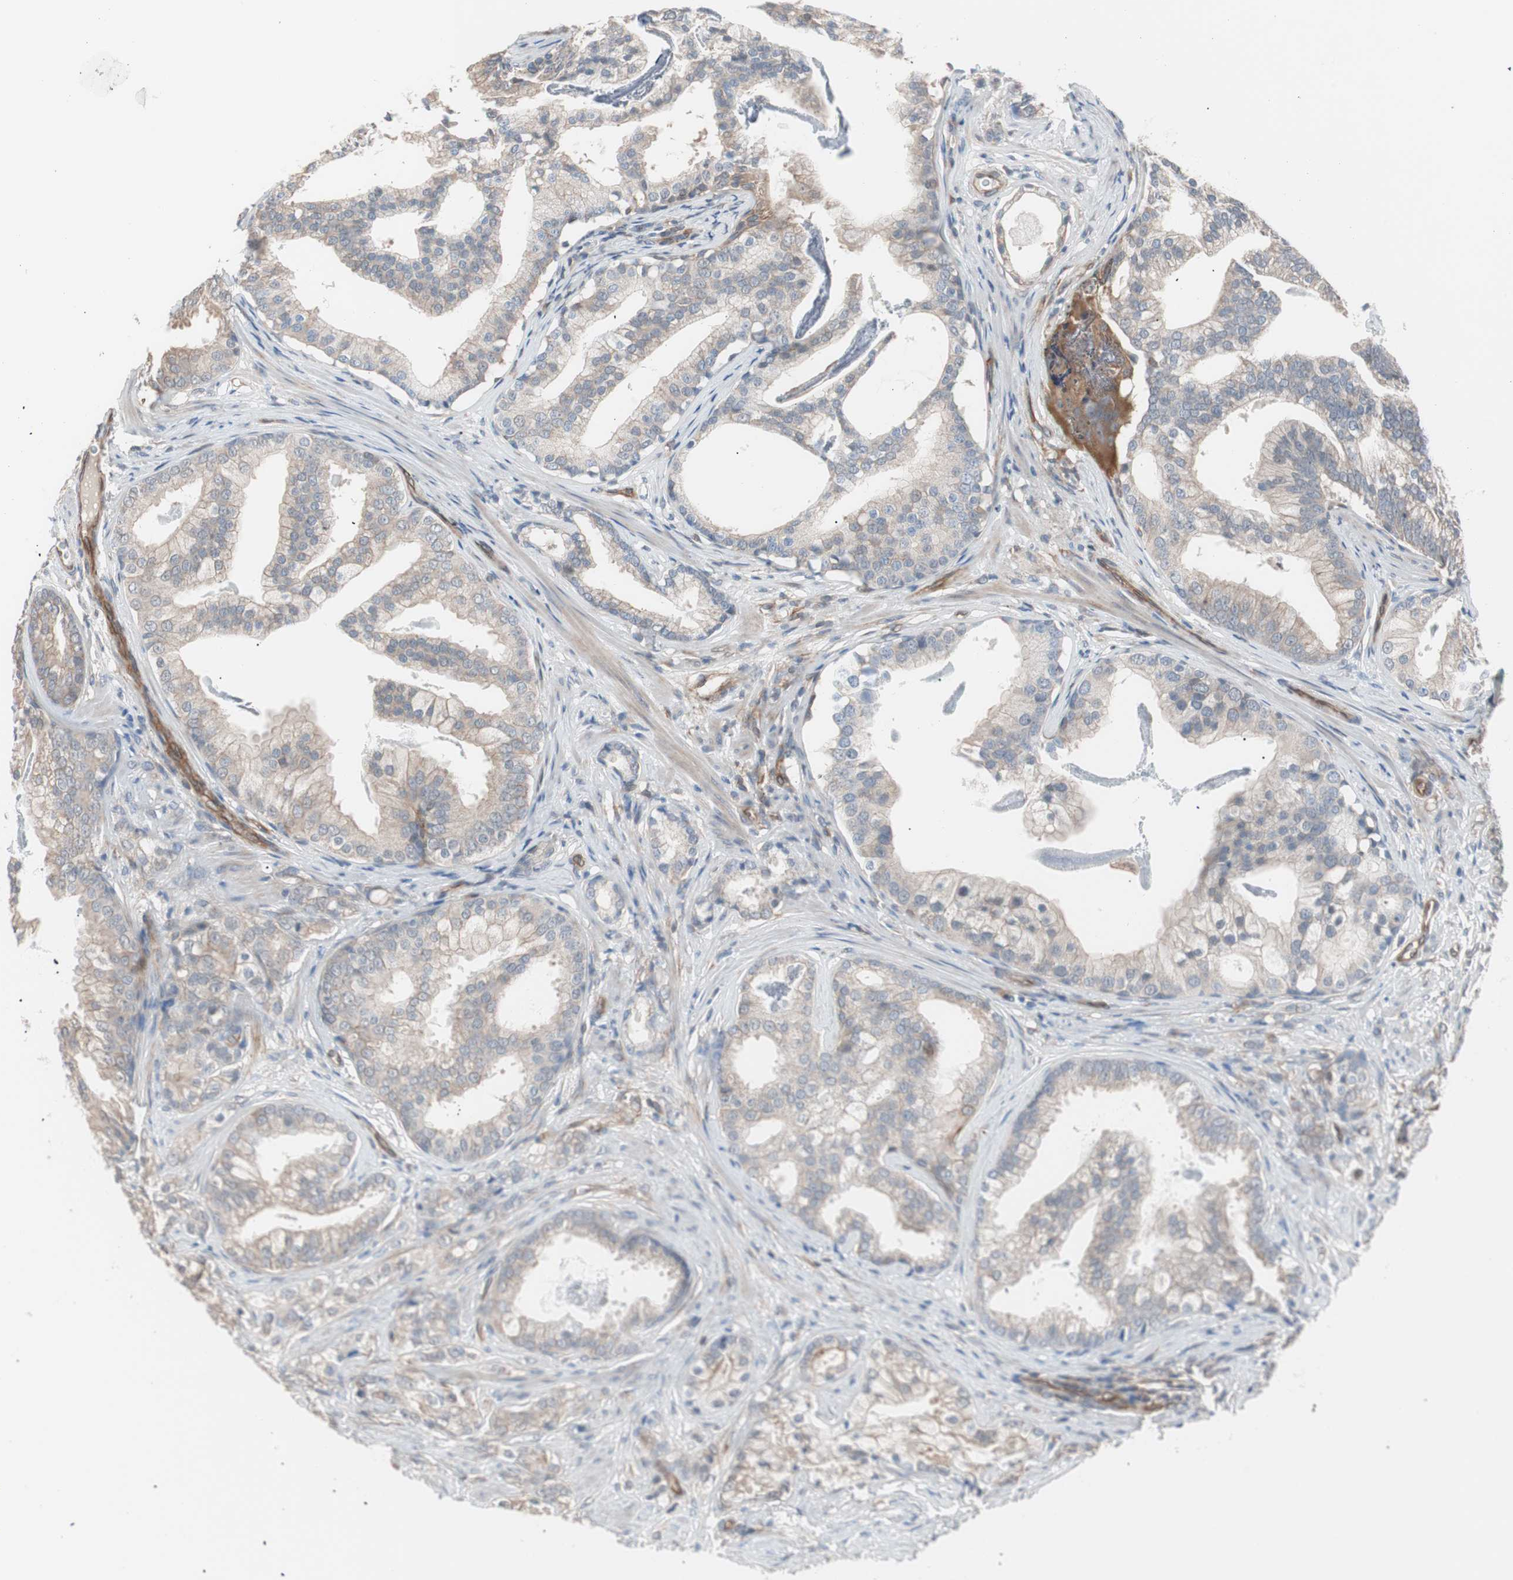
{"staining": {"intensity": "weak", "quantity": "<25%", "location": "cytoplasmic/membranous"}, "tissue": "prostate cancer", "cell_type": "Tumor cells", "image_type": "cancer", "snomed": [{"axis": "morphology", "description": "Adenocarcinoma, Low grade"}, {"axis": "topography", "description": "Prostate"}], "caption": "A high-resolution image shows immunohistochemistry staining of prostate adenocarcinoma (low-grade), which displays no significant staining in tumor cells.", "gene": "SMG1", "patient": {"sex": "male", "age": 58}}